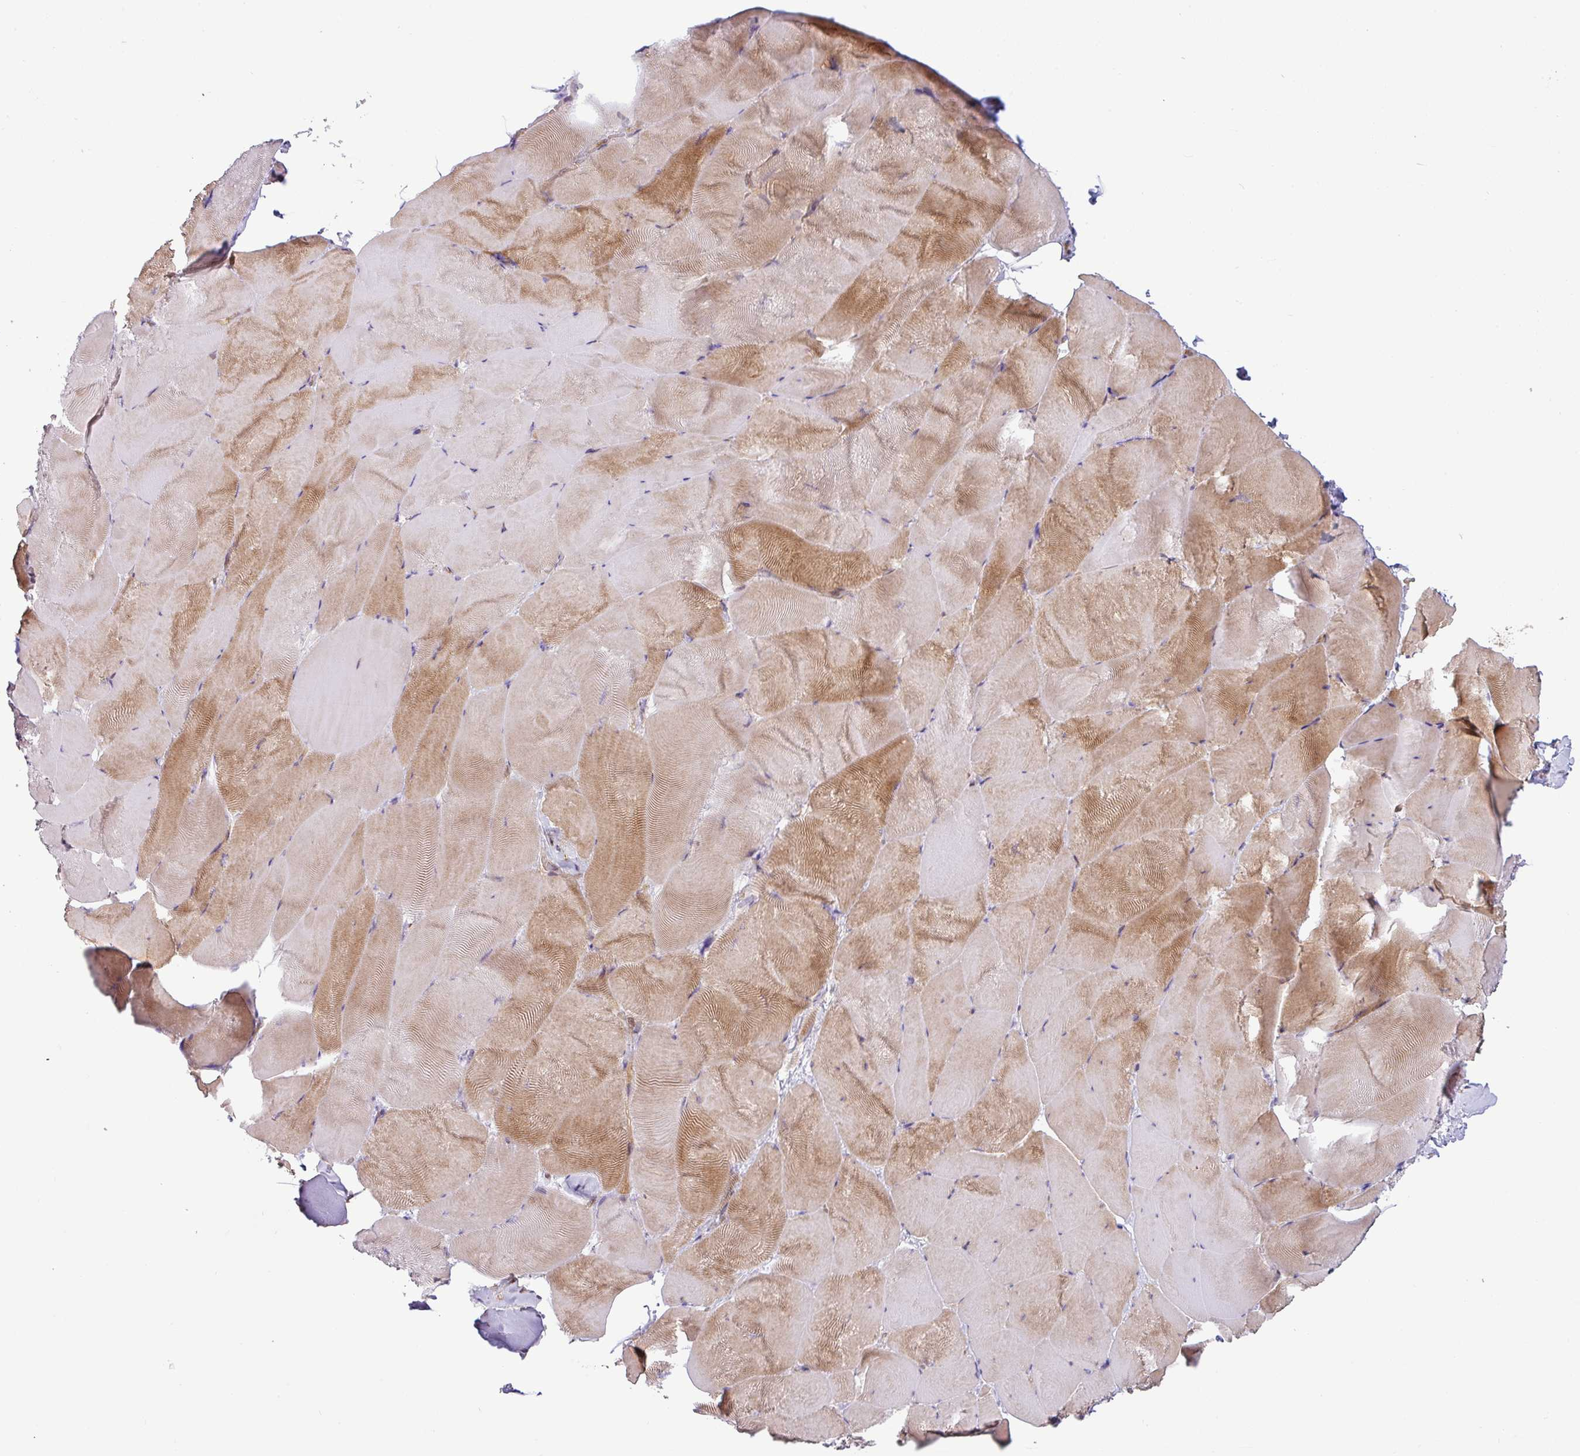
{"staining": {"intensity": "moderate", "quantity": "25%-75%", "location": "cytoplasmic/membranous"}, "tissue": "skeletal muscle", "cell_type": "Myocytes", "image_type": "normal", "snomed": [{"axis": "morphology", "description": "Normal tissue, NOS"}, {"axis": "topography", "description": "Skeletal muscle"}], "caption": "The micrograph reveals staining of benign skeletal muscle, revealing moderate cytoplasmic/membranous protein expression (brown color) within myocytes.", "gene": "SHB", "patient": {"sex": "female", "age": 64}}